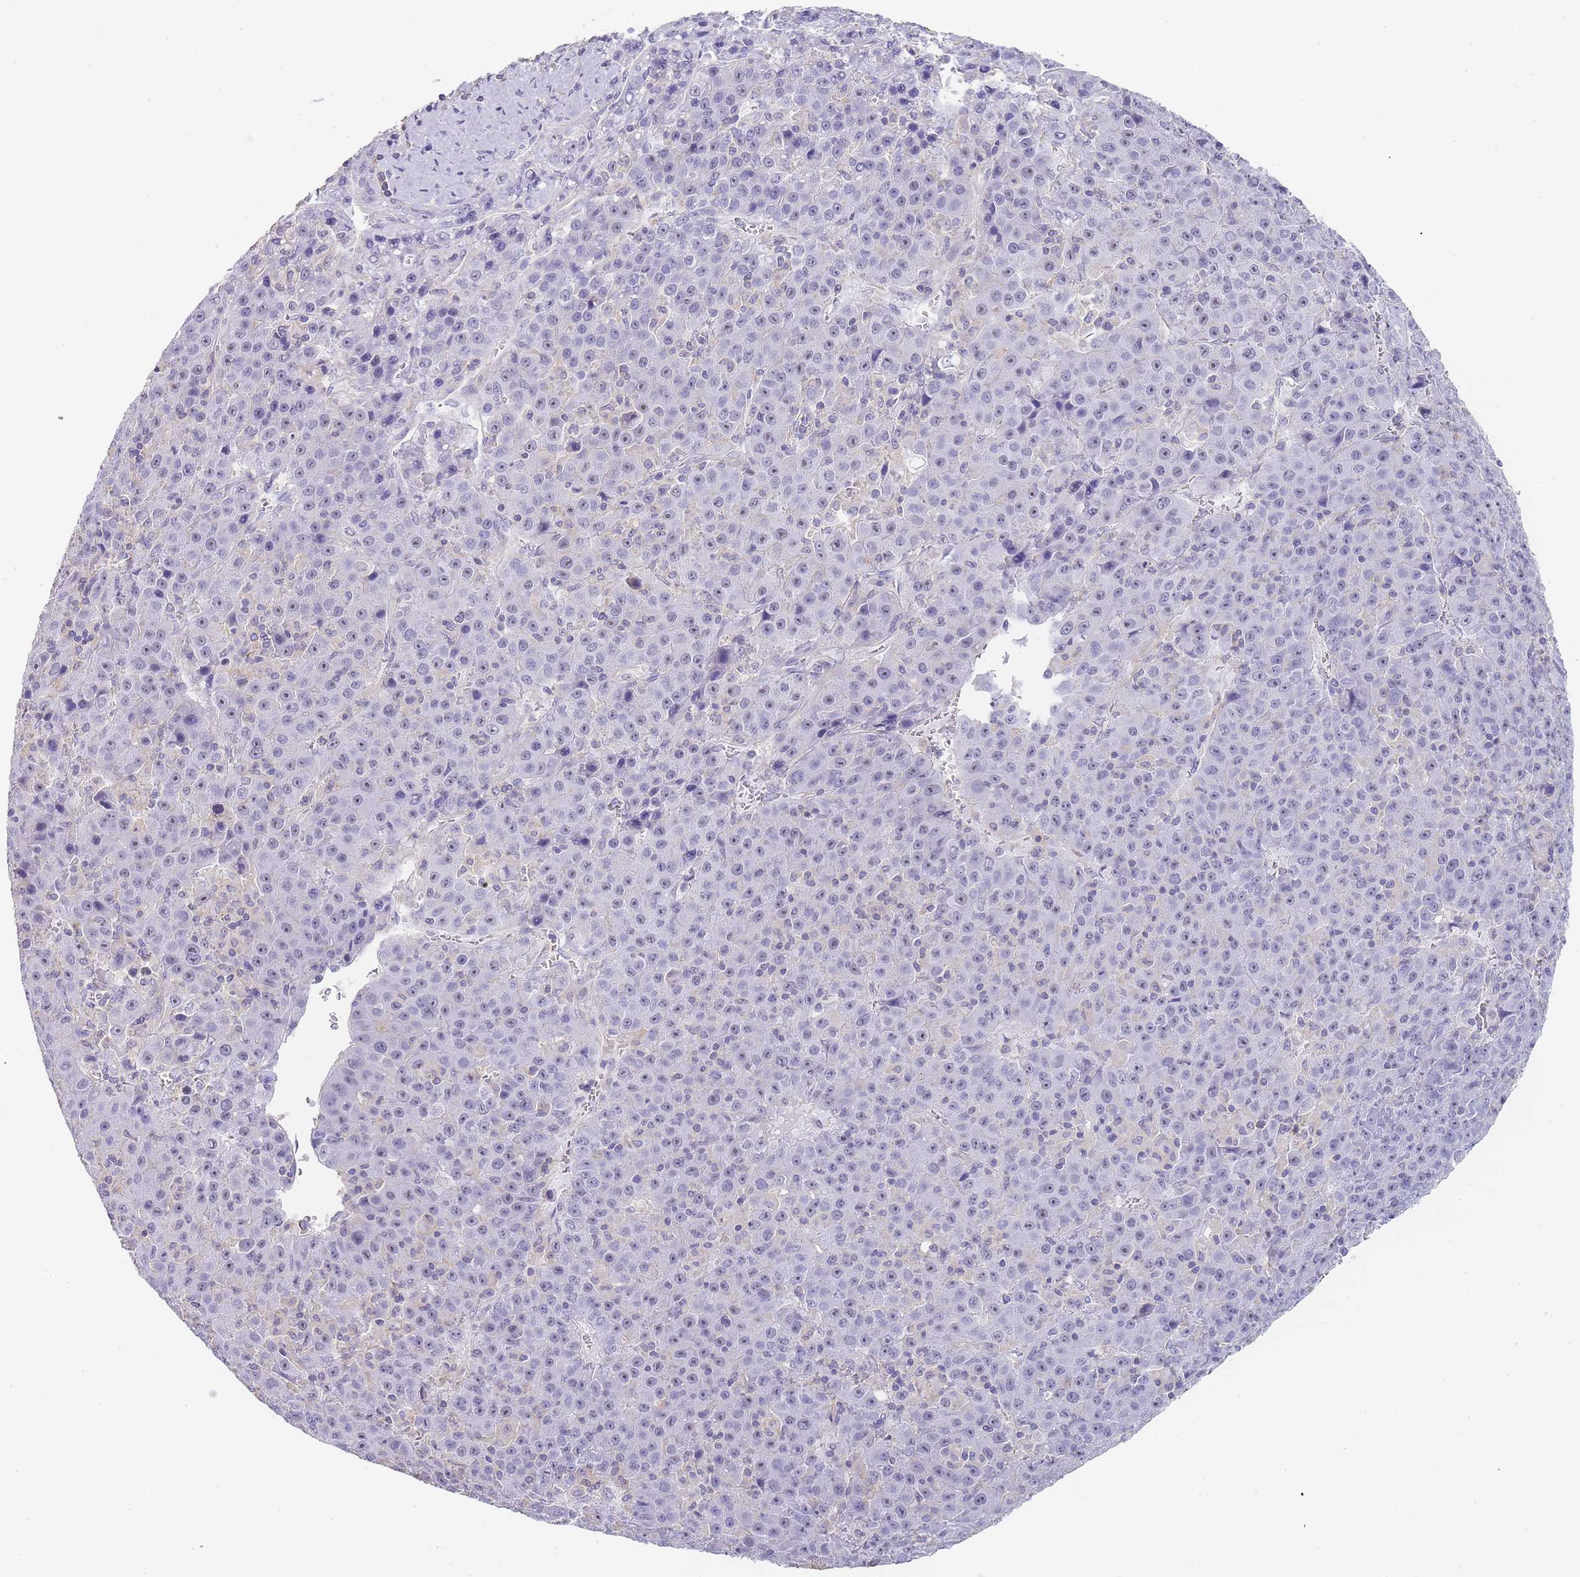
{"staining": {"intensity": "weak", "quantity": "<25%", "location": "nuclear"}, "tissue": "liver cancer", "cell_type": "Tumor cells", "image_type": "cancer", "snomed": [{"axis": "morphology", "description": "Carcinoma, Hepatocellular, NOS"}, {"axis": "topography", "description": "Liver"}], "caption": "The IHC micrograph has no significant positivity in tumor cells of liver hepatocellular carcinoma tissue.", "gene": "NOP14", "patient": {"sex": "female", "age": 53}}